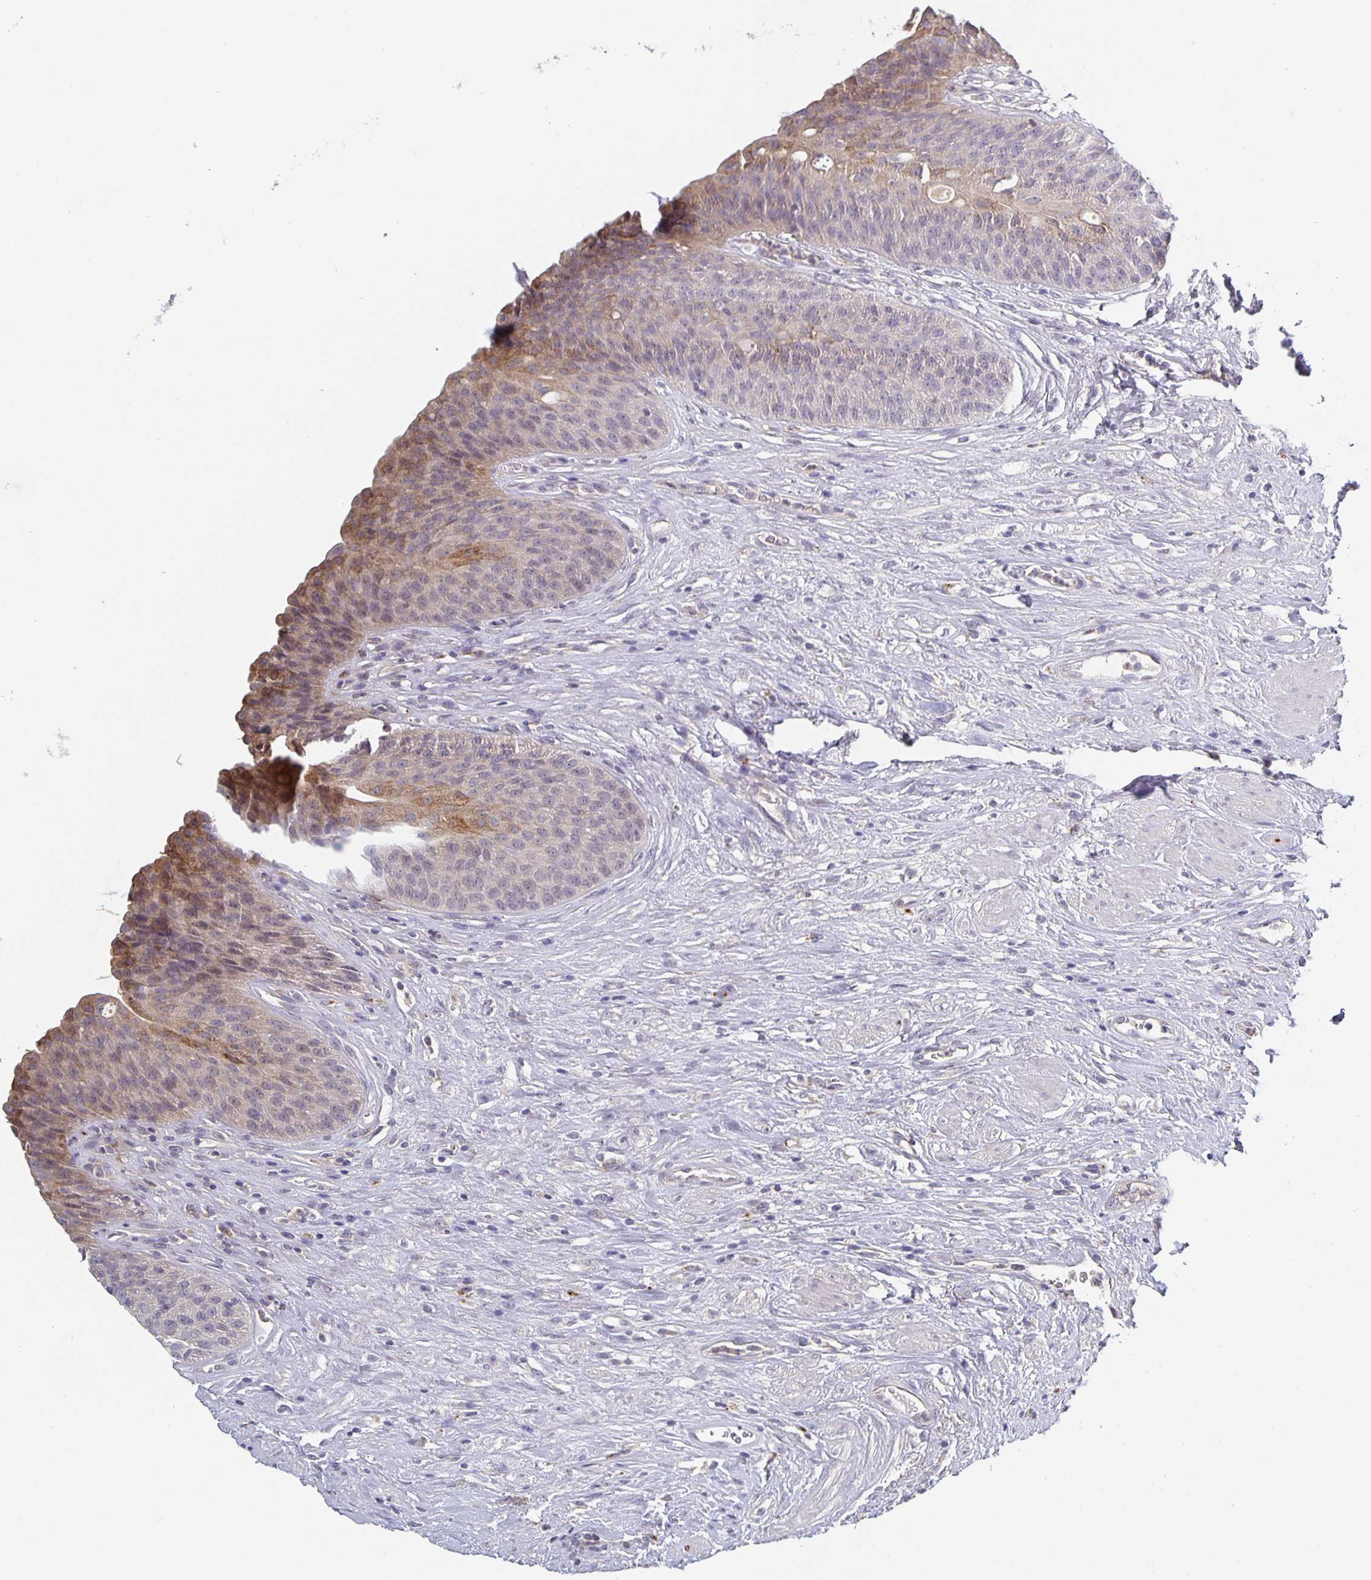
{"staining": {"intensity": "strong", "quantity": "<25%", "location": "cytoplasmic/membranous"}, "tissue": "urinary bladder", "cell_type": "Urothelial cells", "image_type": "normal", "snomed": [{"axis": "morphology", "description": "Normal tissue, NOS"}, {"axis": "topography", "description": "Urinary bladder"}], "caption": "DAB immunohistochemical staining of benign urinary bladder displays strong cytoplasmic/membranous protein expression in approximately <25% of urothelial cells. Immunohistochemistry (ihc) stains the protein in brown and the nuclei are stained blue.", "gene": "GDF15", "patient": {"sex": "female", "age": 56}}